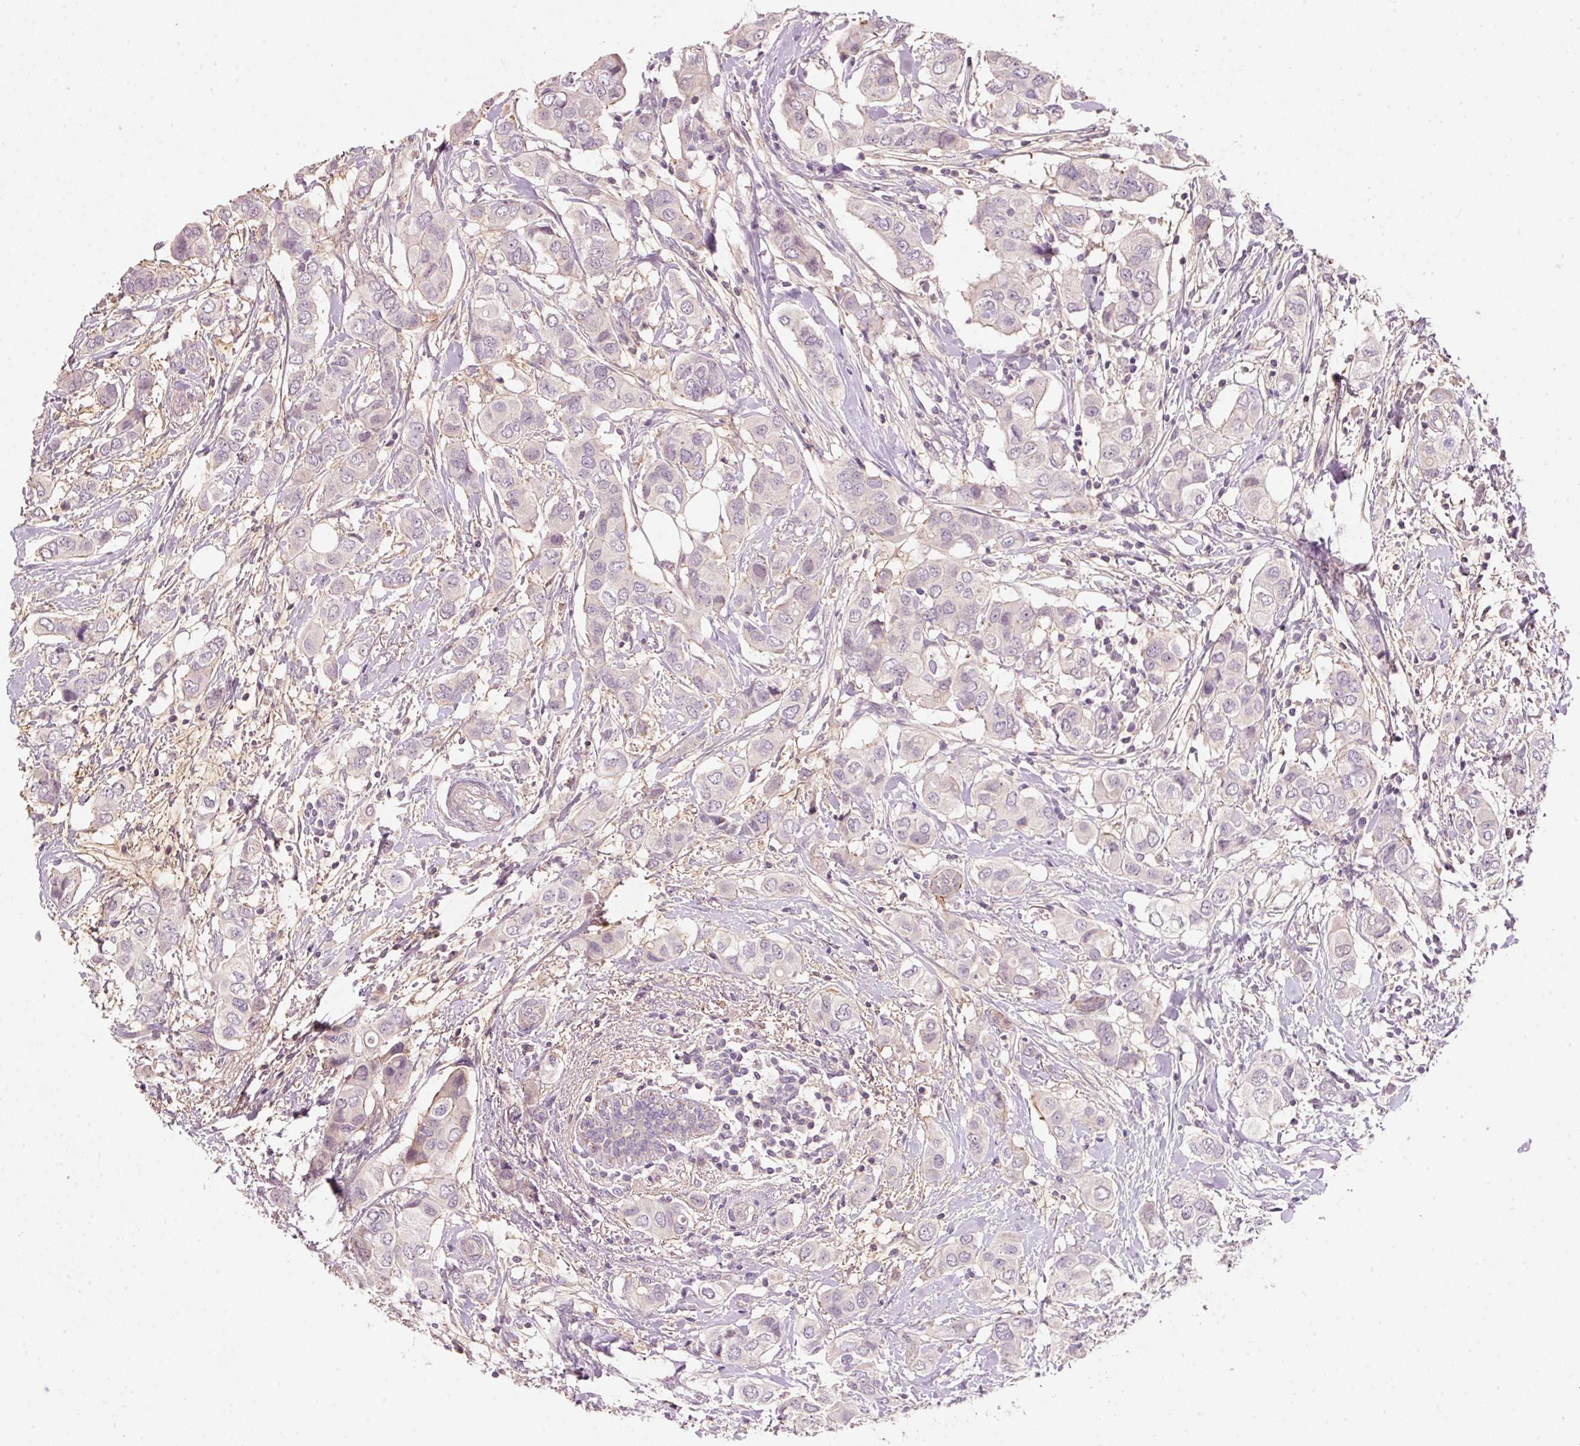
{"staining": {"intensity": "negative", "quantity": "none", "location": "none"}, "tissue": "breast cancer", "cell_type": "Tumor cells", "image_type": "cancer", "snomed": [{"axis": "morphology", "description": "Lobular carcinoma"}, {"axis": "topography", "description": "Breast"}], "caption": "Tumor cells are negative for brown protein staining in lobular carcinoma (breast).", "gene": "TIRAP", "patient": {"sex": "female", "age": 51}}